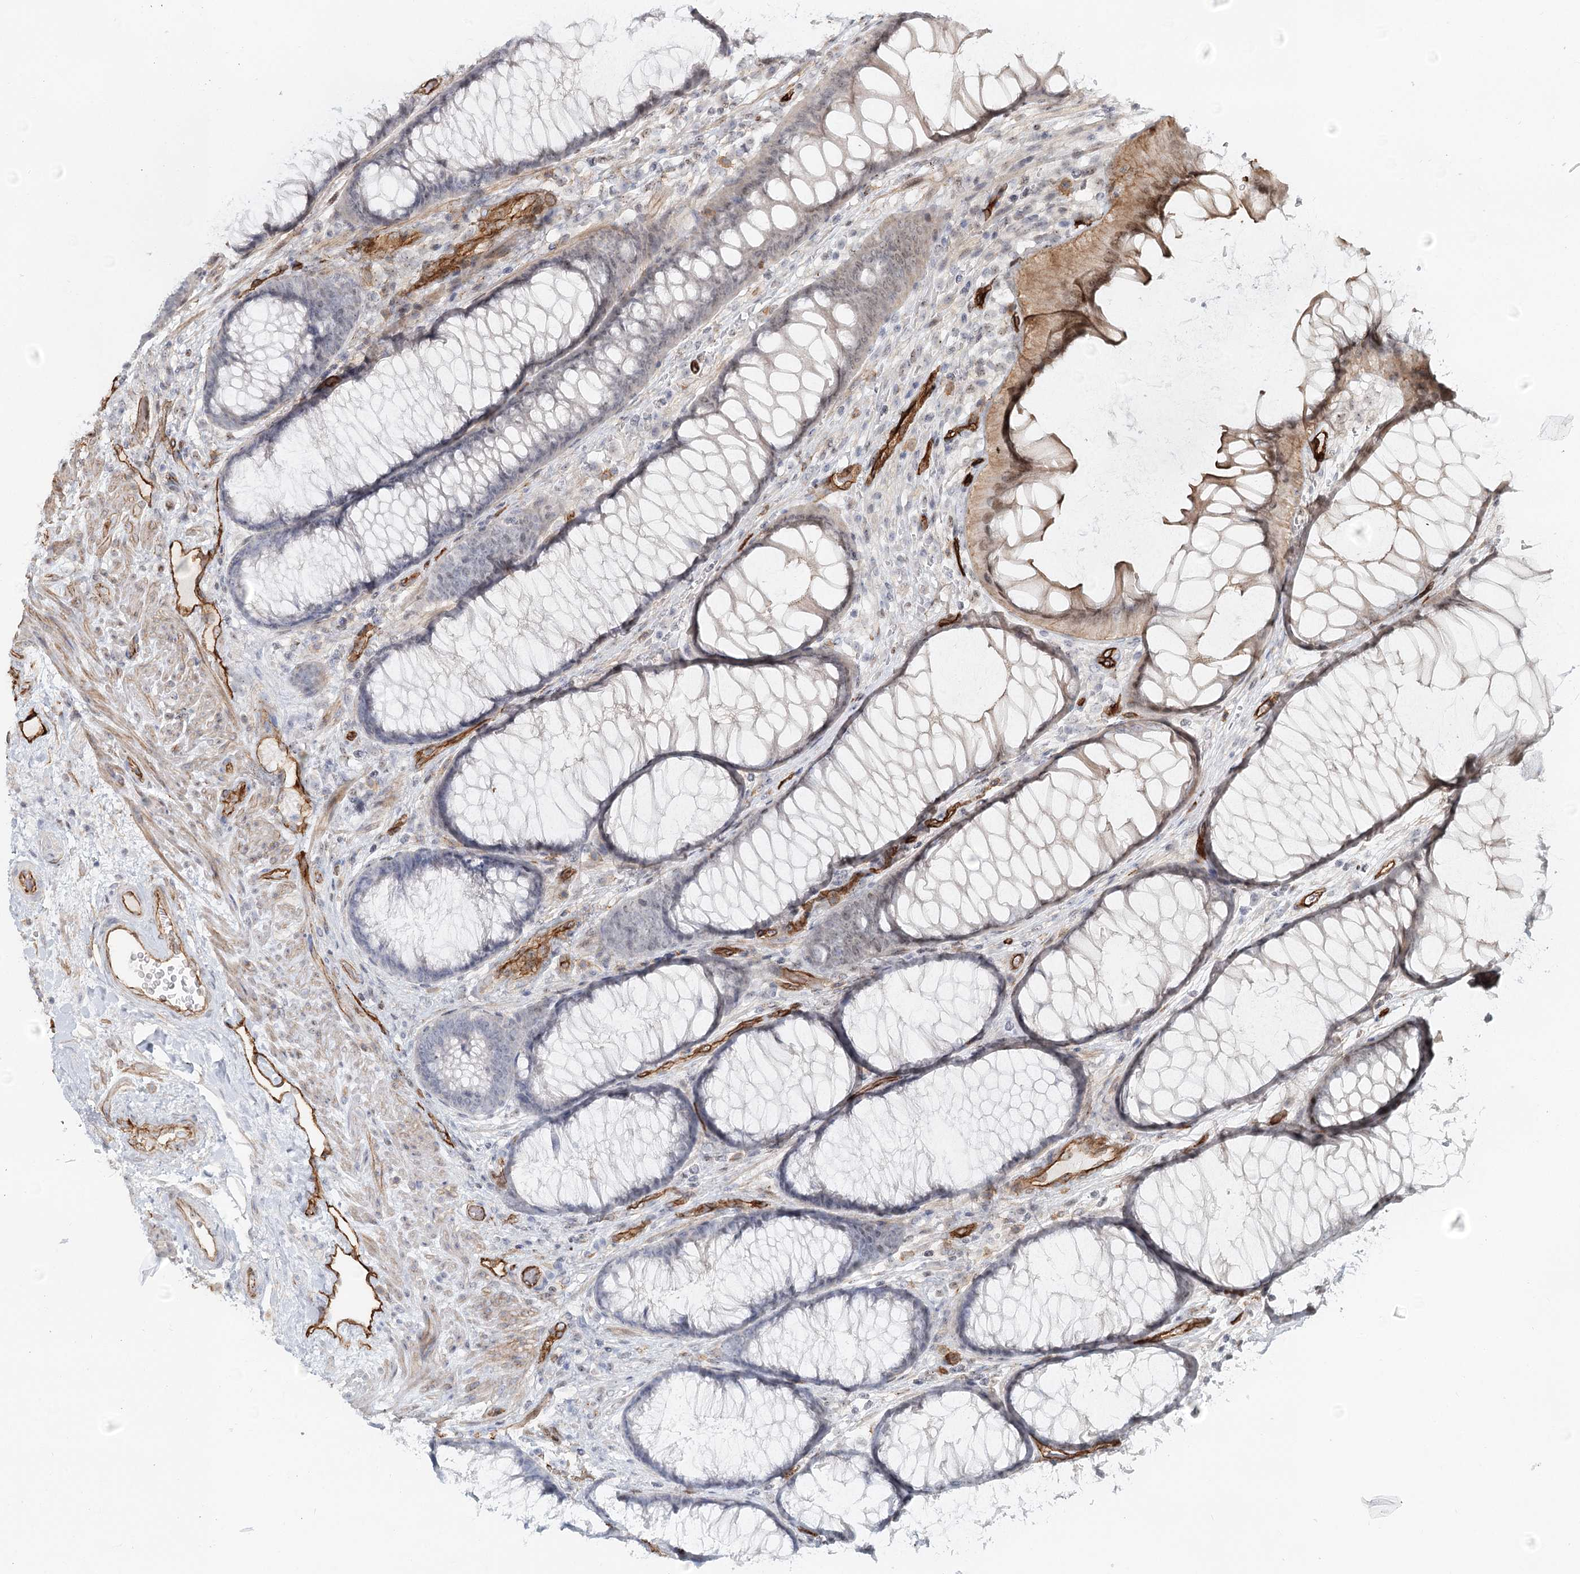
{"staining": {"intensity": "moderate", "quantity": ">75%", "location": "cytoplasmic/membranous"}, "tissue": "colon", "cell_type": "Endothelial cells", "image_type": "normal", "snomed": [{"axis": "morphology", "description": "Normal tissue, NOS"}, {"axis": "topography", "description": "Colon"}], "caption": "About >75% of endothelial cells in benign colon exhibit moderate cytoplasmic/membranous protein staining as visualized by brown immunohistochemical staining.", "gene": "ZFYVE28", "patient": {"sex": "female", "age": 82}}